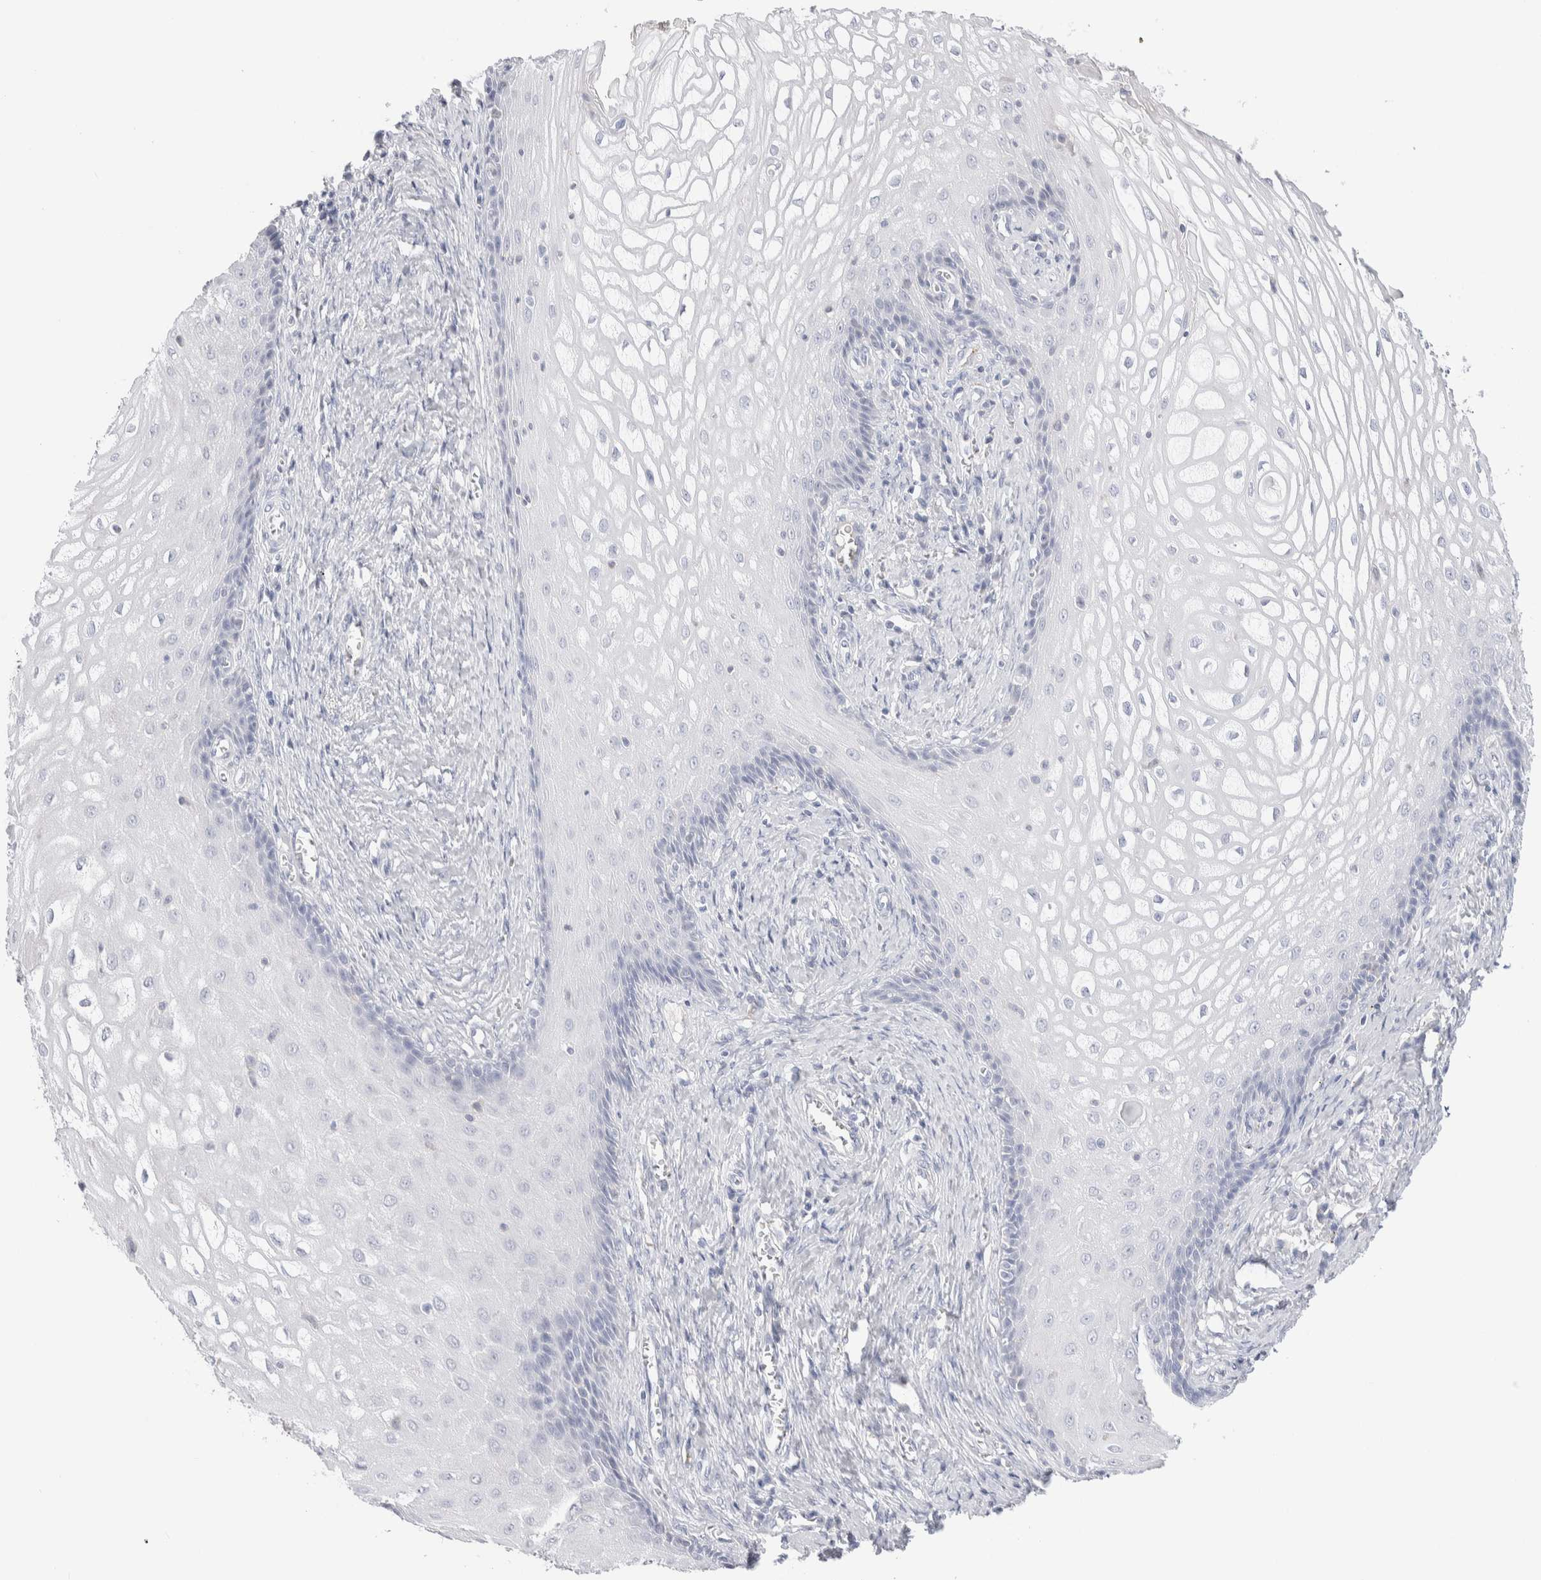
{"staining": {"intensity": "weak", "quantity": "<25%", "location": "cytoplasmic/membranous"}, "tissue": "cervical cancer", "cell_type": "Tumor cells", "image_type": "cancer", "snomed": [{"axis": "morphology", "description": "Adenocarcinoma, NOS"}, {"axis": "topography", "description": "Cervix"}], "caption": "Immunohistochemistry (IHC) image of neoplastic tissue: adenocarcinoma (cervical) stained with DAB (3,3'-diaminobenzidine) reveals no significant protein positivity in tumor cells.", "gene": "GDA", "patient": {"sex": "female", "age": 44}}